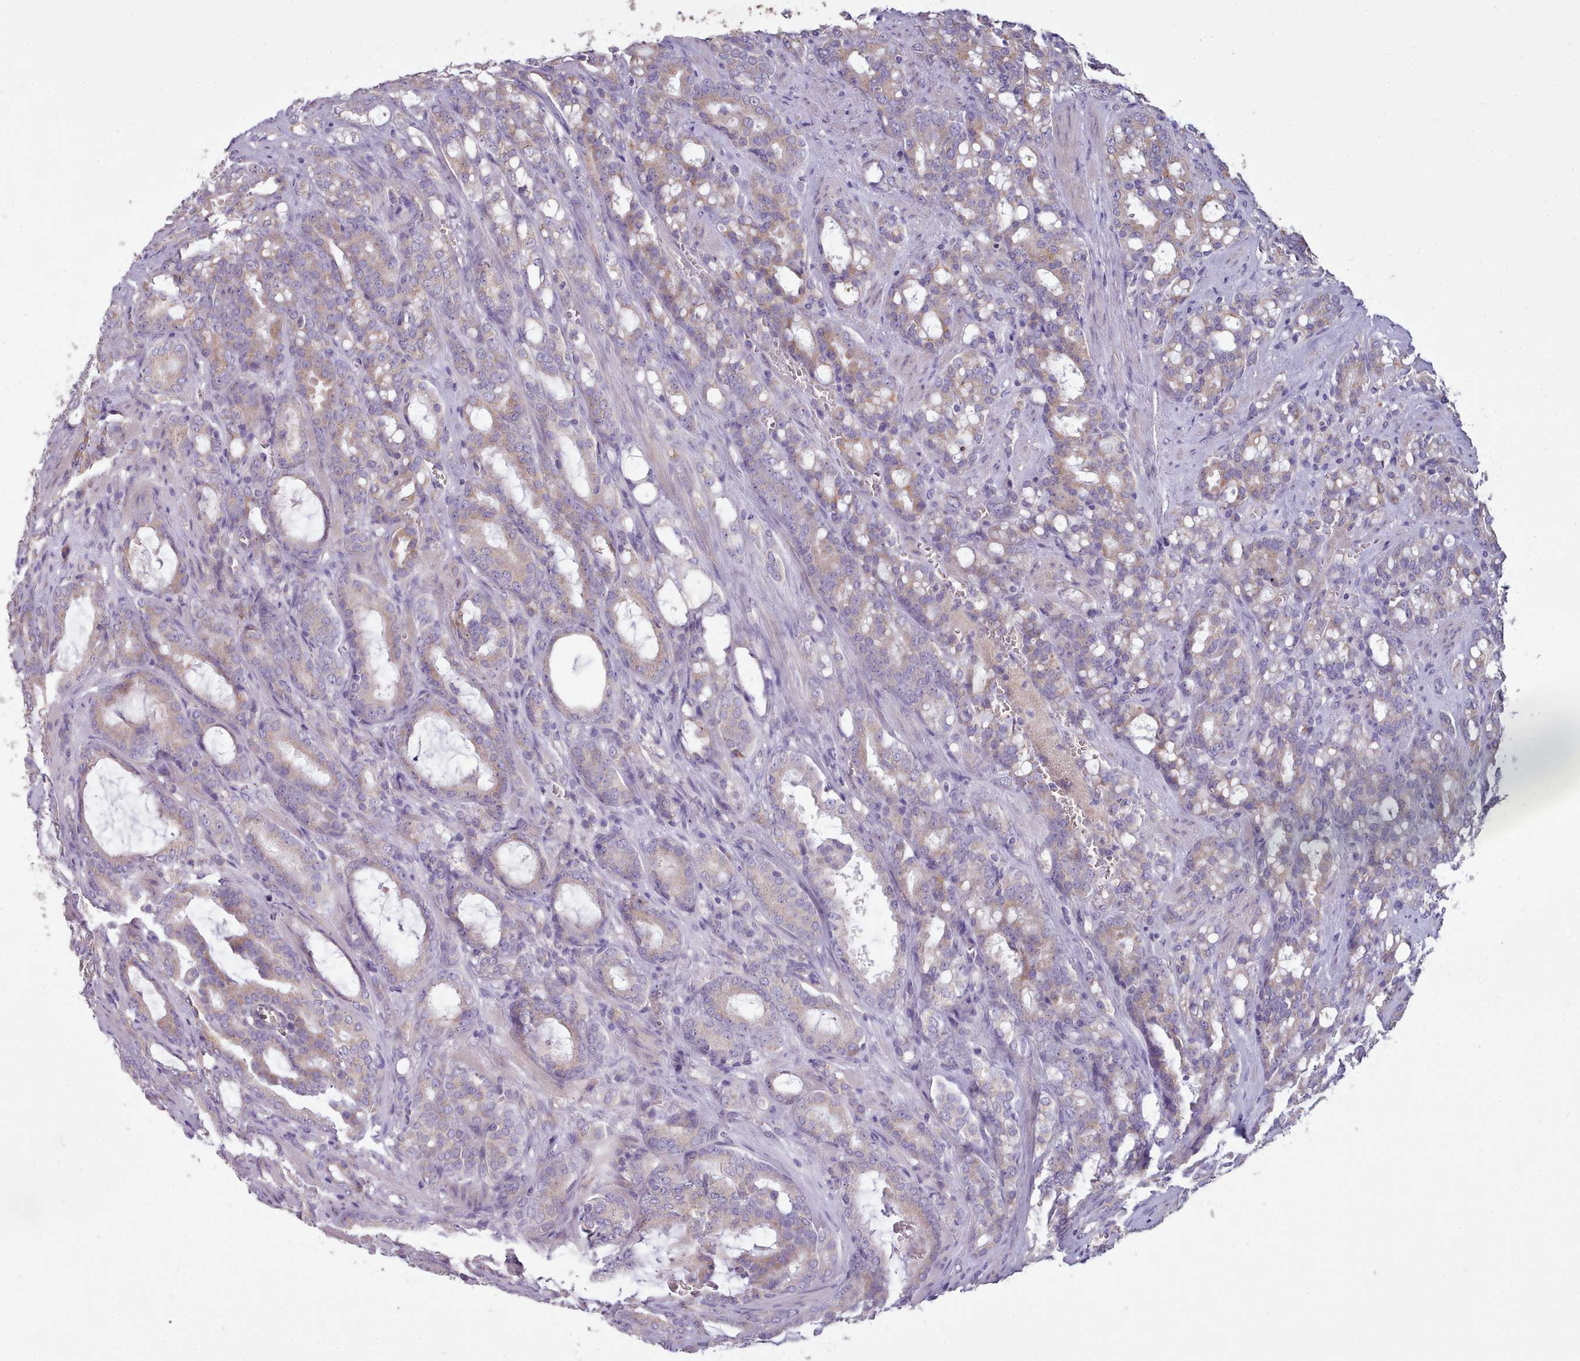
{"staining": {"intensity": "moderate", "quantity": "25%-75%", "location": "cytoplasmic/membranous"}, "tissue": "prostate cancer", "cell_type": "Tumor cells", "image_type": "cancer", "snomed": [{"axis": "morphology", "description": "Adenocarcinoma, High grade"}, {"axis": "topography", "description": "Prostate"}], "caption": "IHC image of neoplastic tissue: prostate adenocarcinoma (high-grade) stained using IHC reveals medium levels of moderate protein expression localized specifically in the cytoplasmic/membranous of tumor cells, appearing as a cytoplasmic/membranous brown color.", "gene": "DPF1", "patient": {"sex": "male", "age": 72}}